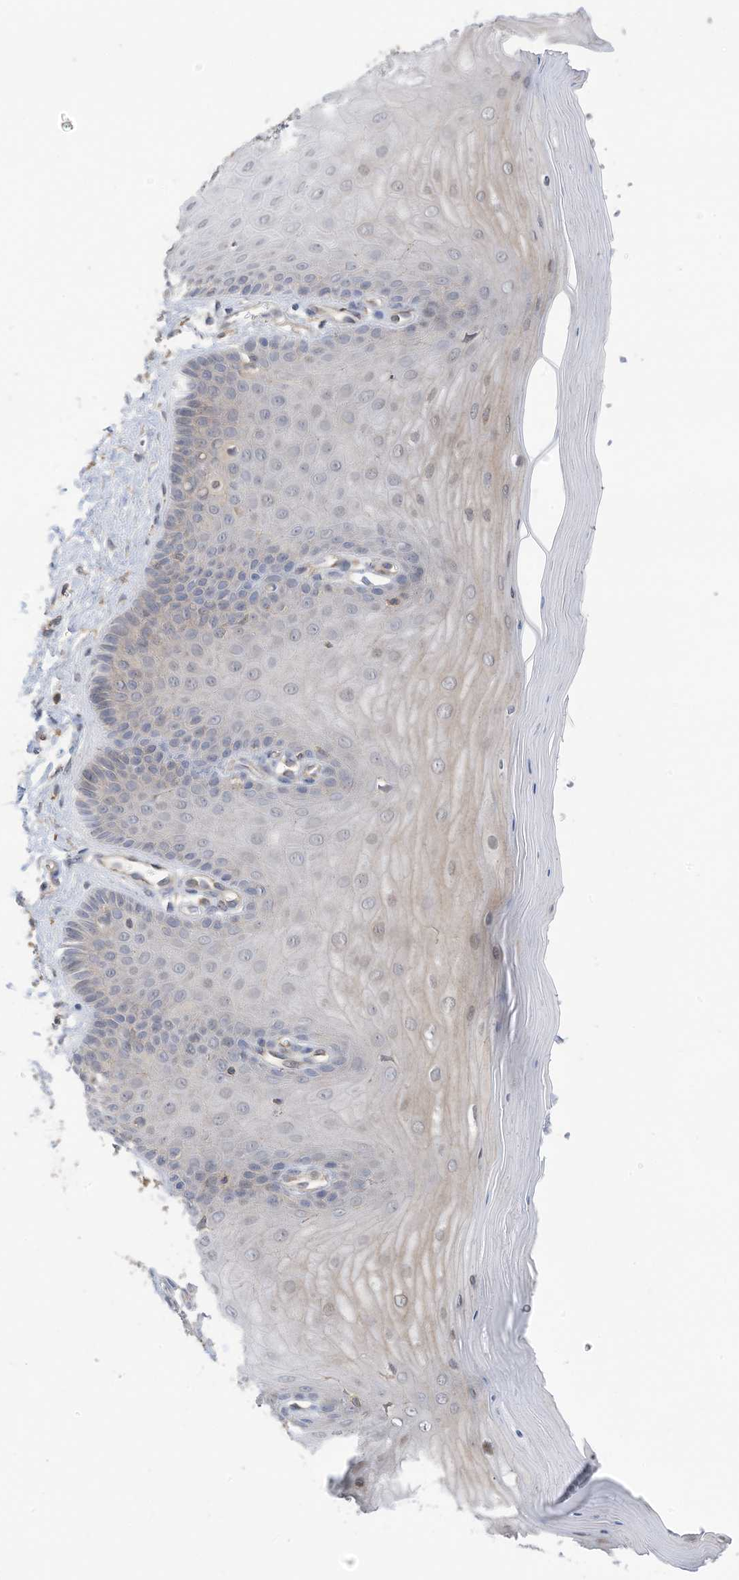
{"staining": {"intensity": "negative", "quantity": "none", "location": "none"}, "tissue": "cervix", "cell_type": "Glandular cells", "image_type": "normal", "snomed": [{"axis": "morphology", "description": "Normal tissue, NOS"}, {"axis": "topography", "description": "Cervix"}], "caption": "The immunohistochemistry image has no significant expression in glandular cells of cervix.", "gene": "REC8", "patient": {"sex": "female", "age": 55}}